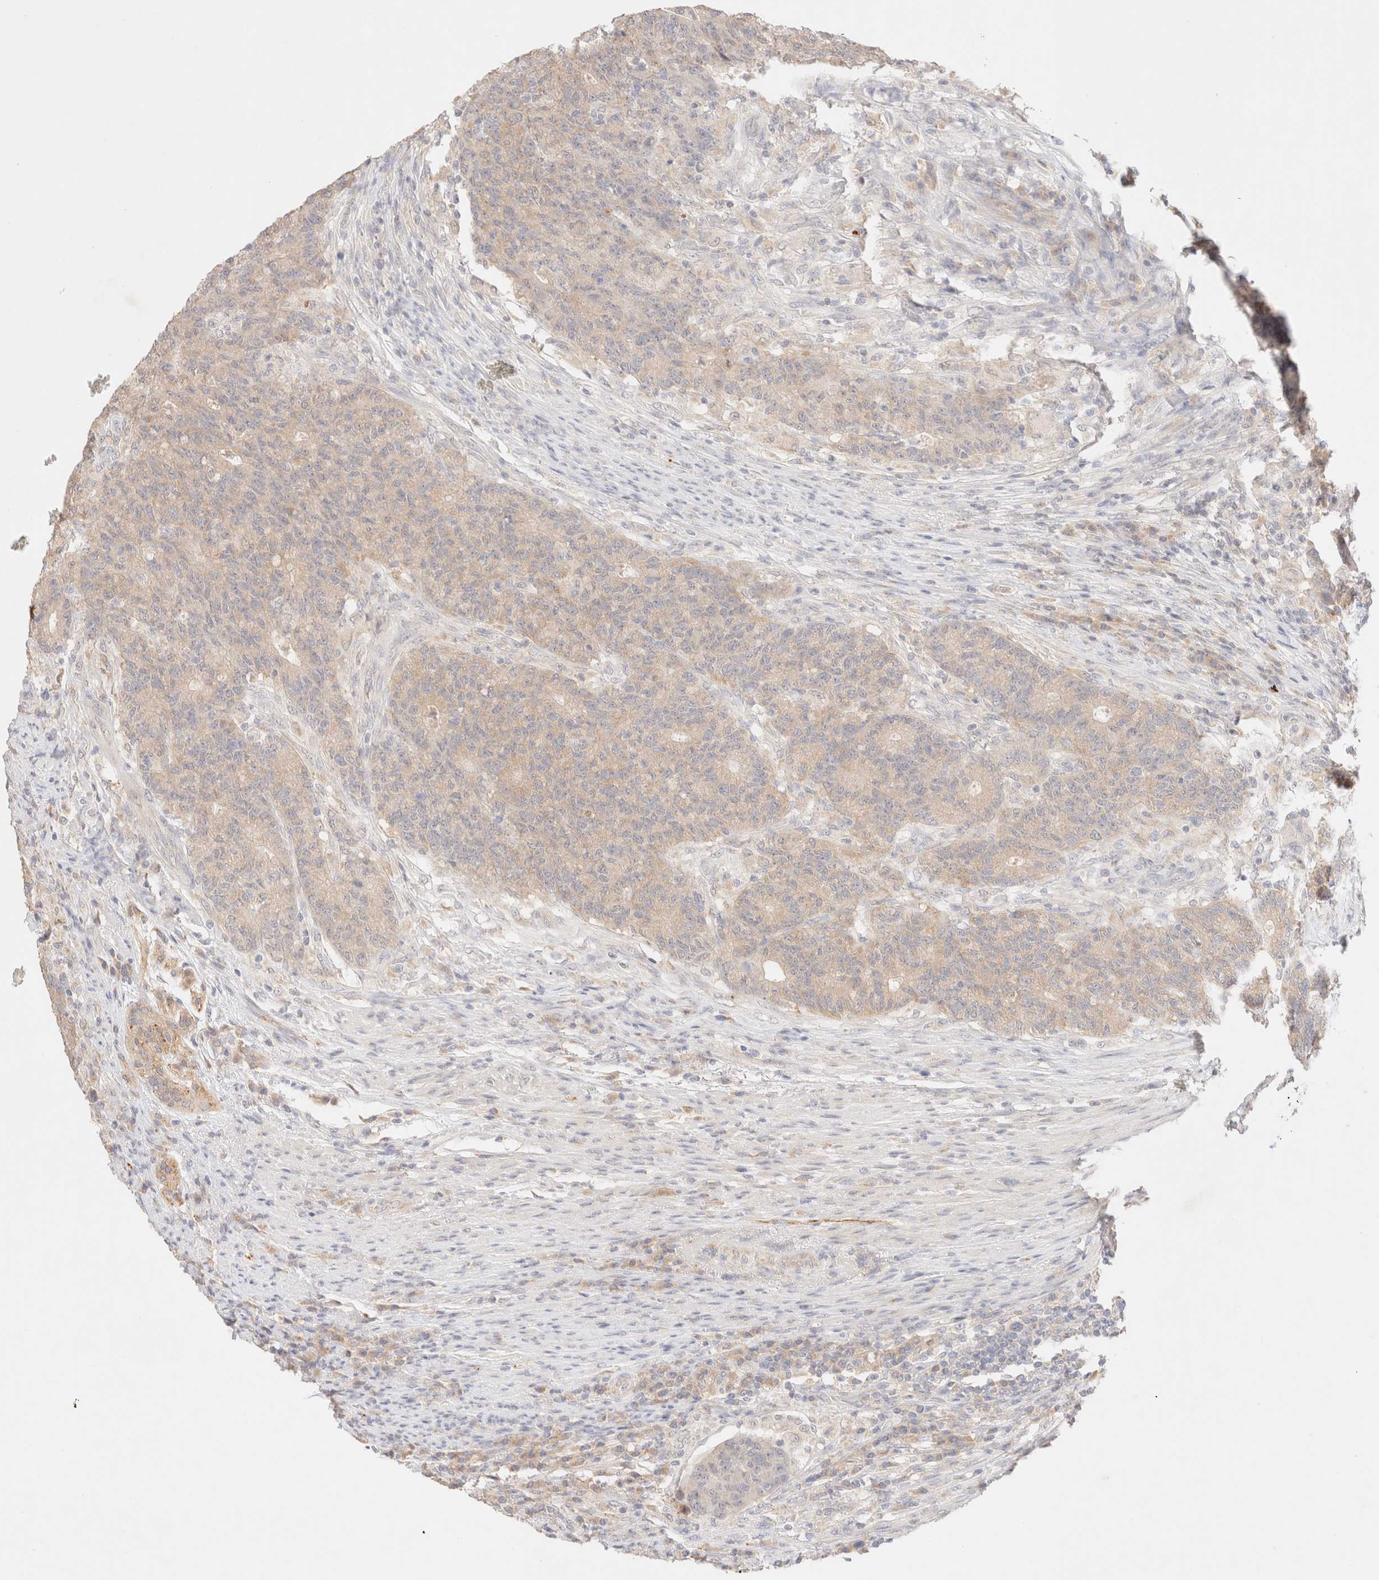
{"staining": {"intensity": "negative", "quantity": "none", "location": "none"}, "tissue": "colorectal cancer", "cell_type": "Tumor cells", "image_type": "cancer", "snomed": [{"axis": "morphology", "description": "Normal tissue, NOS"}, {"axis": "morphology", "description": "Adenocarcinoma, NOS"}, {"axis": "topography", "description": "Colon"}], "caption": "Immunohistochemical staining of human adenocarcinoma (colorectal) demonstrates no significant positivity in tumor cells.", "gene": "SNTB1", "patient": {"sex": "female", "age": 75}}